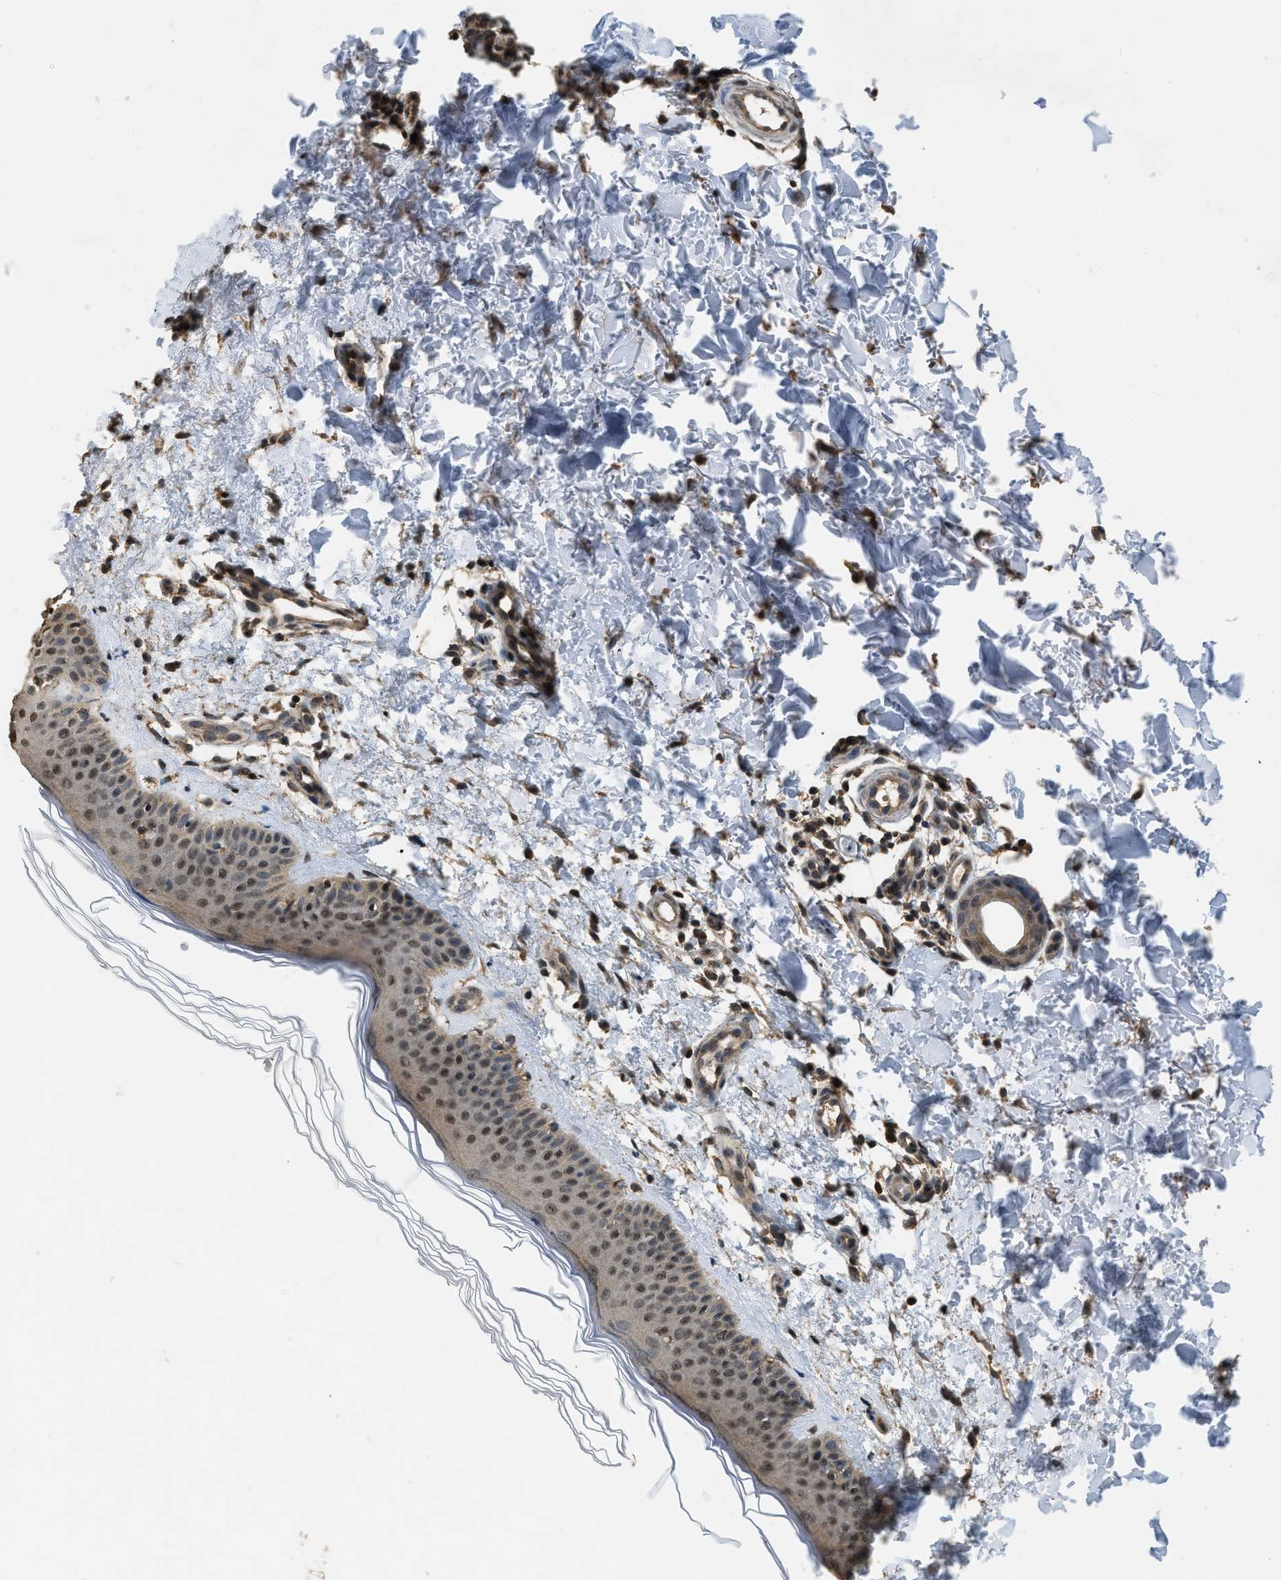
{"staining": {"intensity": "moderate", "quantity": ">75%", "location": "cytoplasmic/membranous,nuclear"}, "tissue": "skin", "cell_type": "Fibroblasts", "image_type": "normal", "snomed": [{"axis": "morphology", "description": "Normal tissue, NOS"}, {"axis": "morphology", "description": "Malignant melanoma, NOS"}, {"axis": "topography", "description": "Skin"}], "caption": "Immunohistochemistry (DAB (3,3'-diaminobenzidine)) staining of normal human skin exhibits moderate cytoplasmic/membranous,nuclear protein expression in about >75% of fibroblasts.", "gene": "DENND6B", "patient": {"sex": "male", "age": 83}}